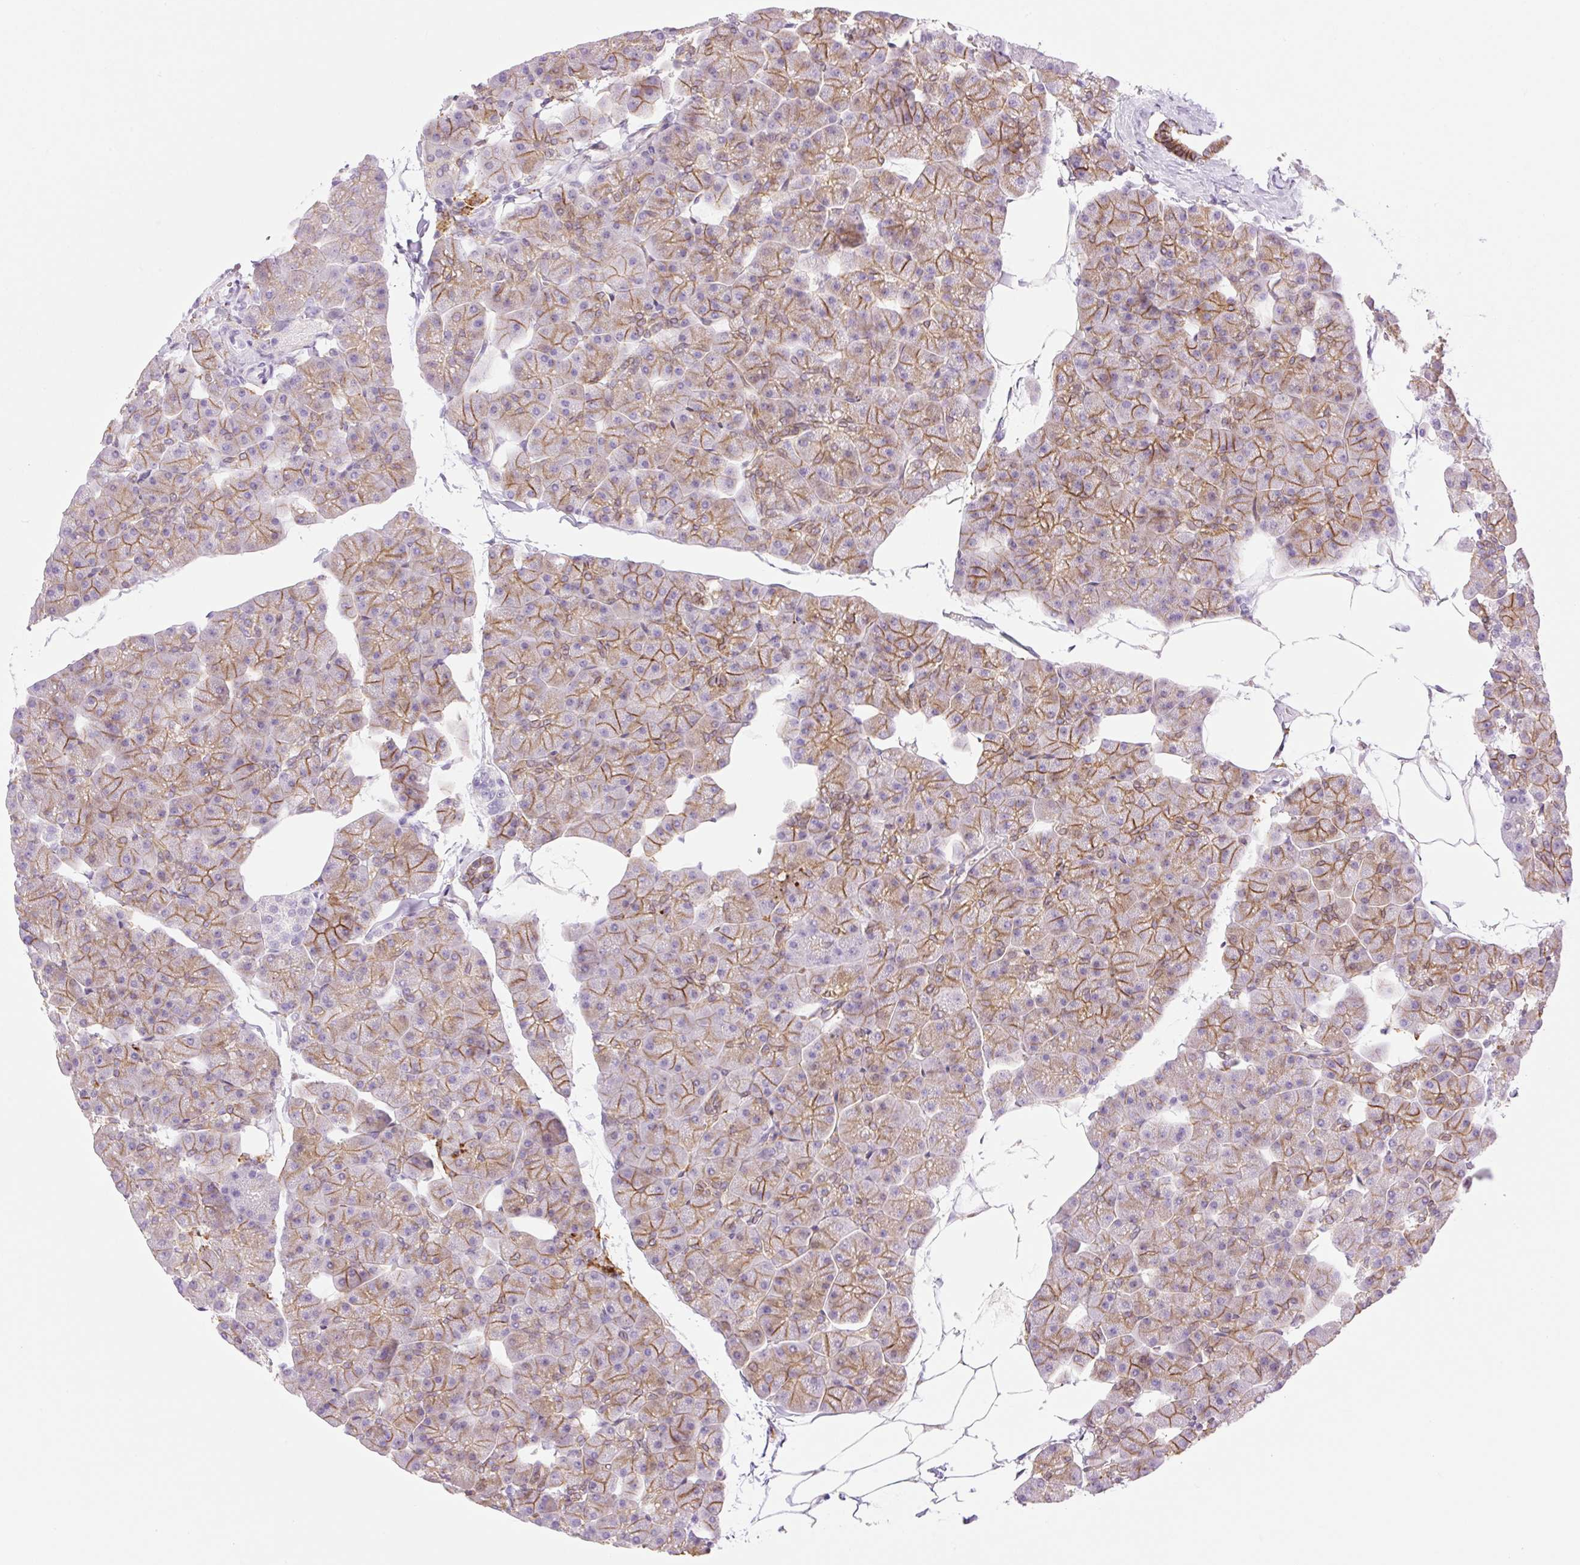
{"staining": {"intensity": "moderate", "quantity": ">75%", "location": "cytoplasmic/membranous"}, "tissue": "pancreas", "cell_type": "Exocrine glandular cells", "image_type": "normal", "snomed": [{"axis": "morphology", "description": "Normal tissue, NOS"}, {"axis": "topography", "description": "Pancreas"}], "caption": "Immunohistochemical staining of normal human pancreas displays moderate cytoplasmic/membranous protein staining in about >75% of exocrine glandular cells. The staining was performed using DAB (3,3'-diaminobenzidine), with brown indicating positive protein expression. Nuclei are stained blue with hematoxylin.", "gene": "PALM3", "patient": {"sex": "male", "age": 35}}